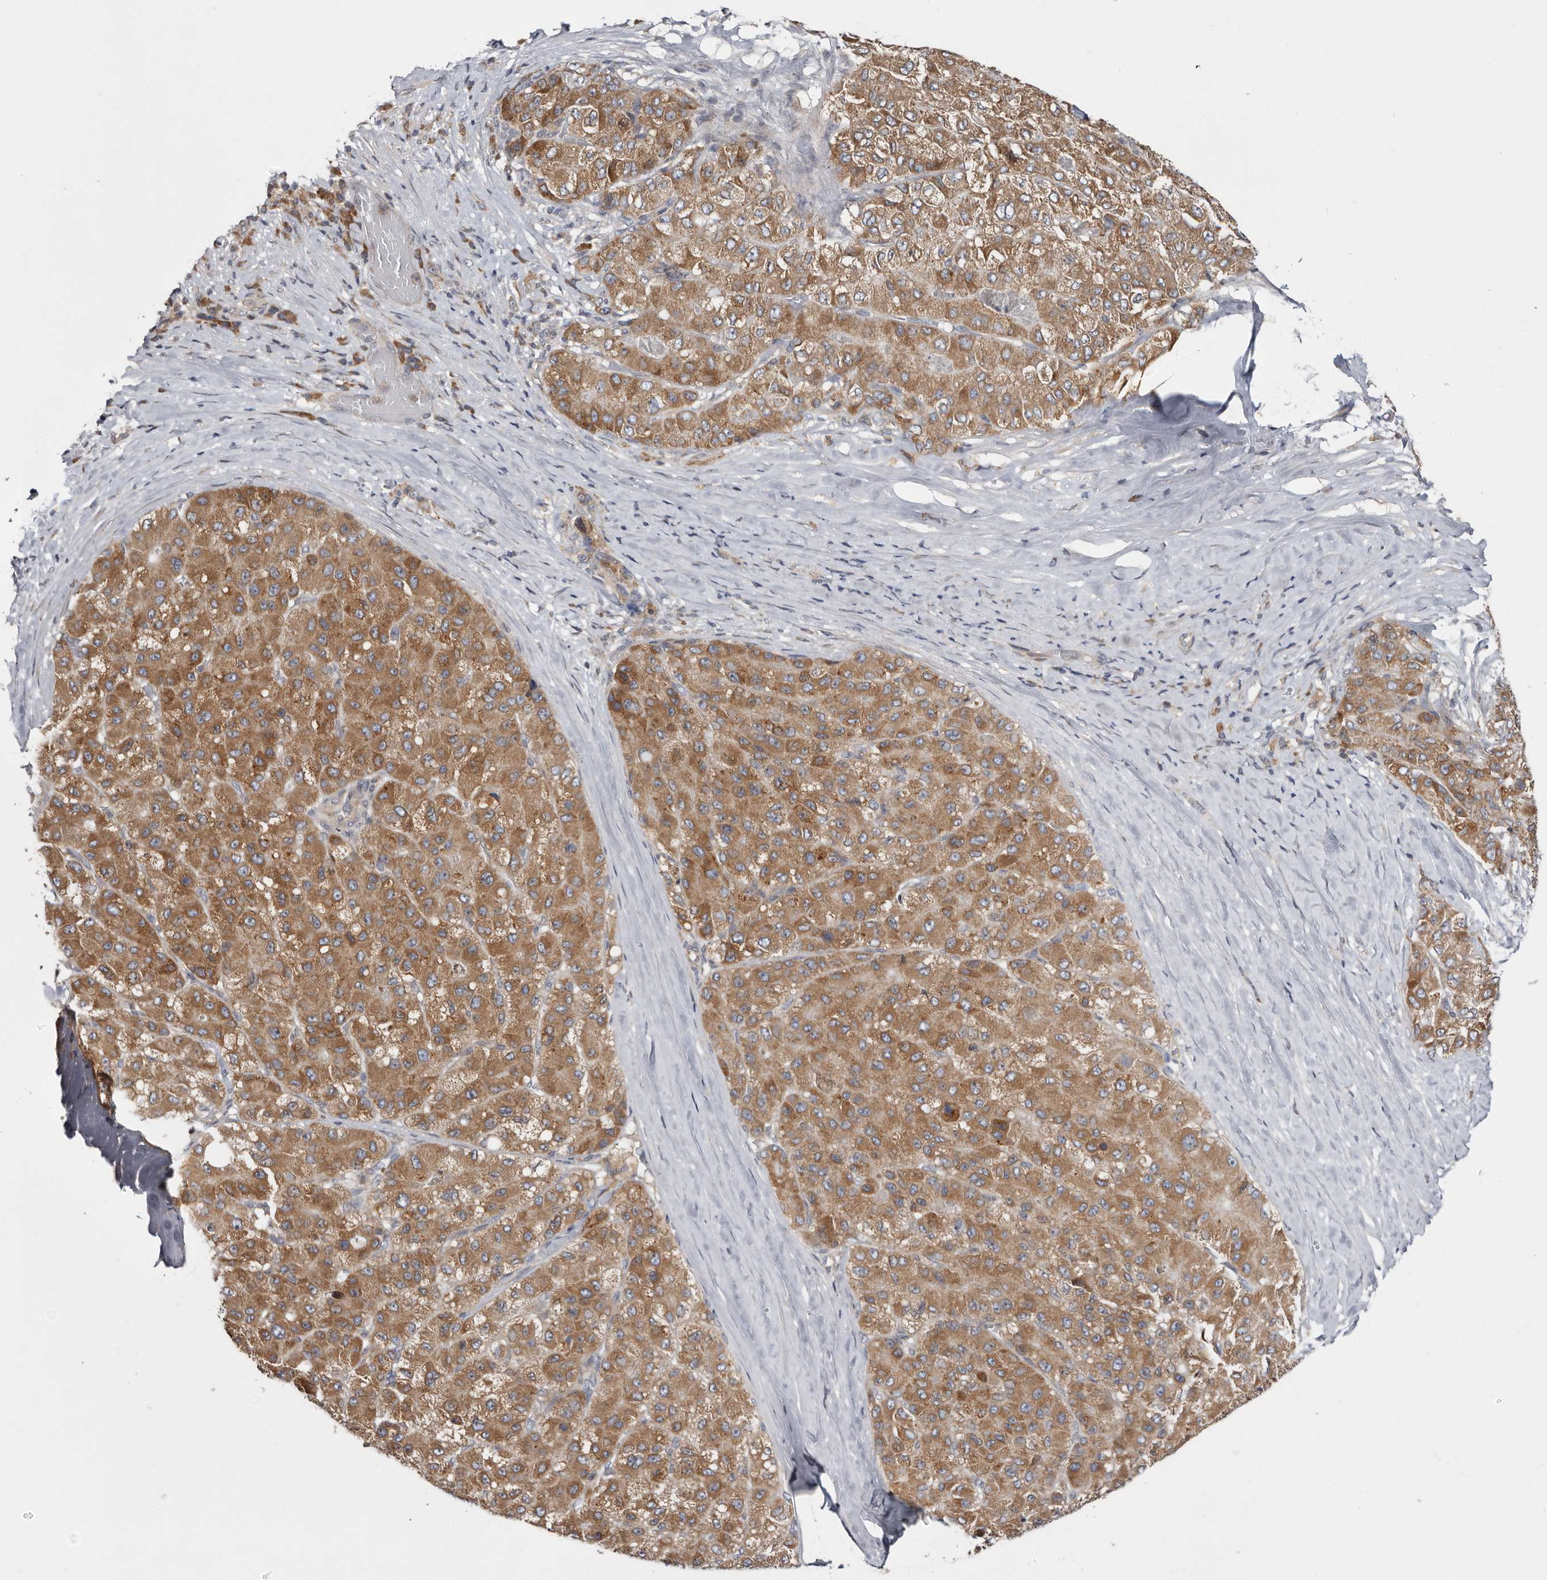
{"staining": {"intensity": "moderate", "quantity": ">75%", "location": "cytoplasmic/membranous"}, "tissue": "liver cancer", "cell_type": "Tumor cells", "image_type": "cancer", "snomed": [{"axis": "morphology", "description": "Carcinoma, Hepatocellular, NOS"}, {"axis": "topography", "description": "Liver"}], "caption": "IHC (DAB) staining of liver cancer (hepatocellular carcinoma) reveals moderate cytoplasmic/membranous protein expression in about >75% of tumor cells. Nuclei are stained in blue.", "gene": "TMUB1", "patient": {"sex": "male", "age": 80}}